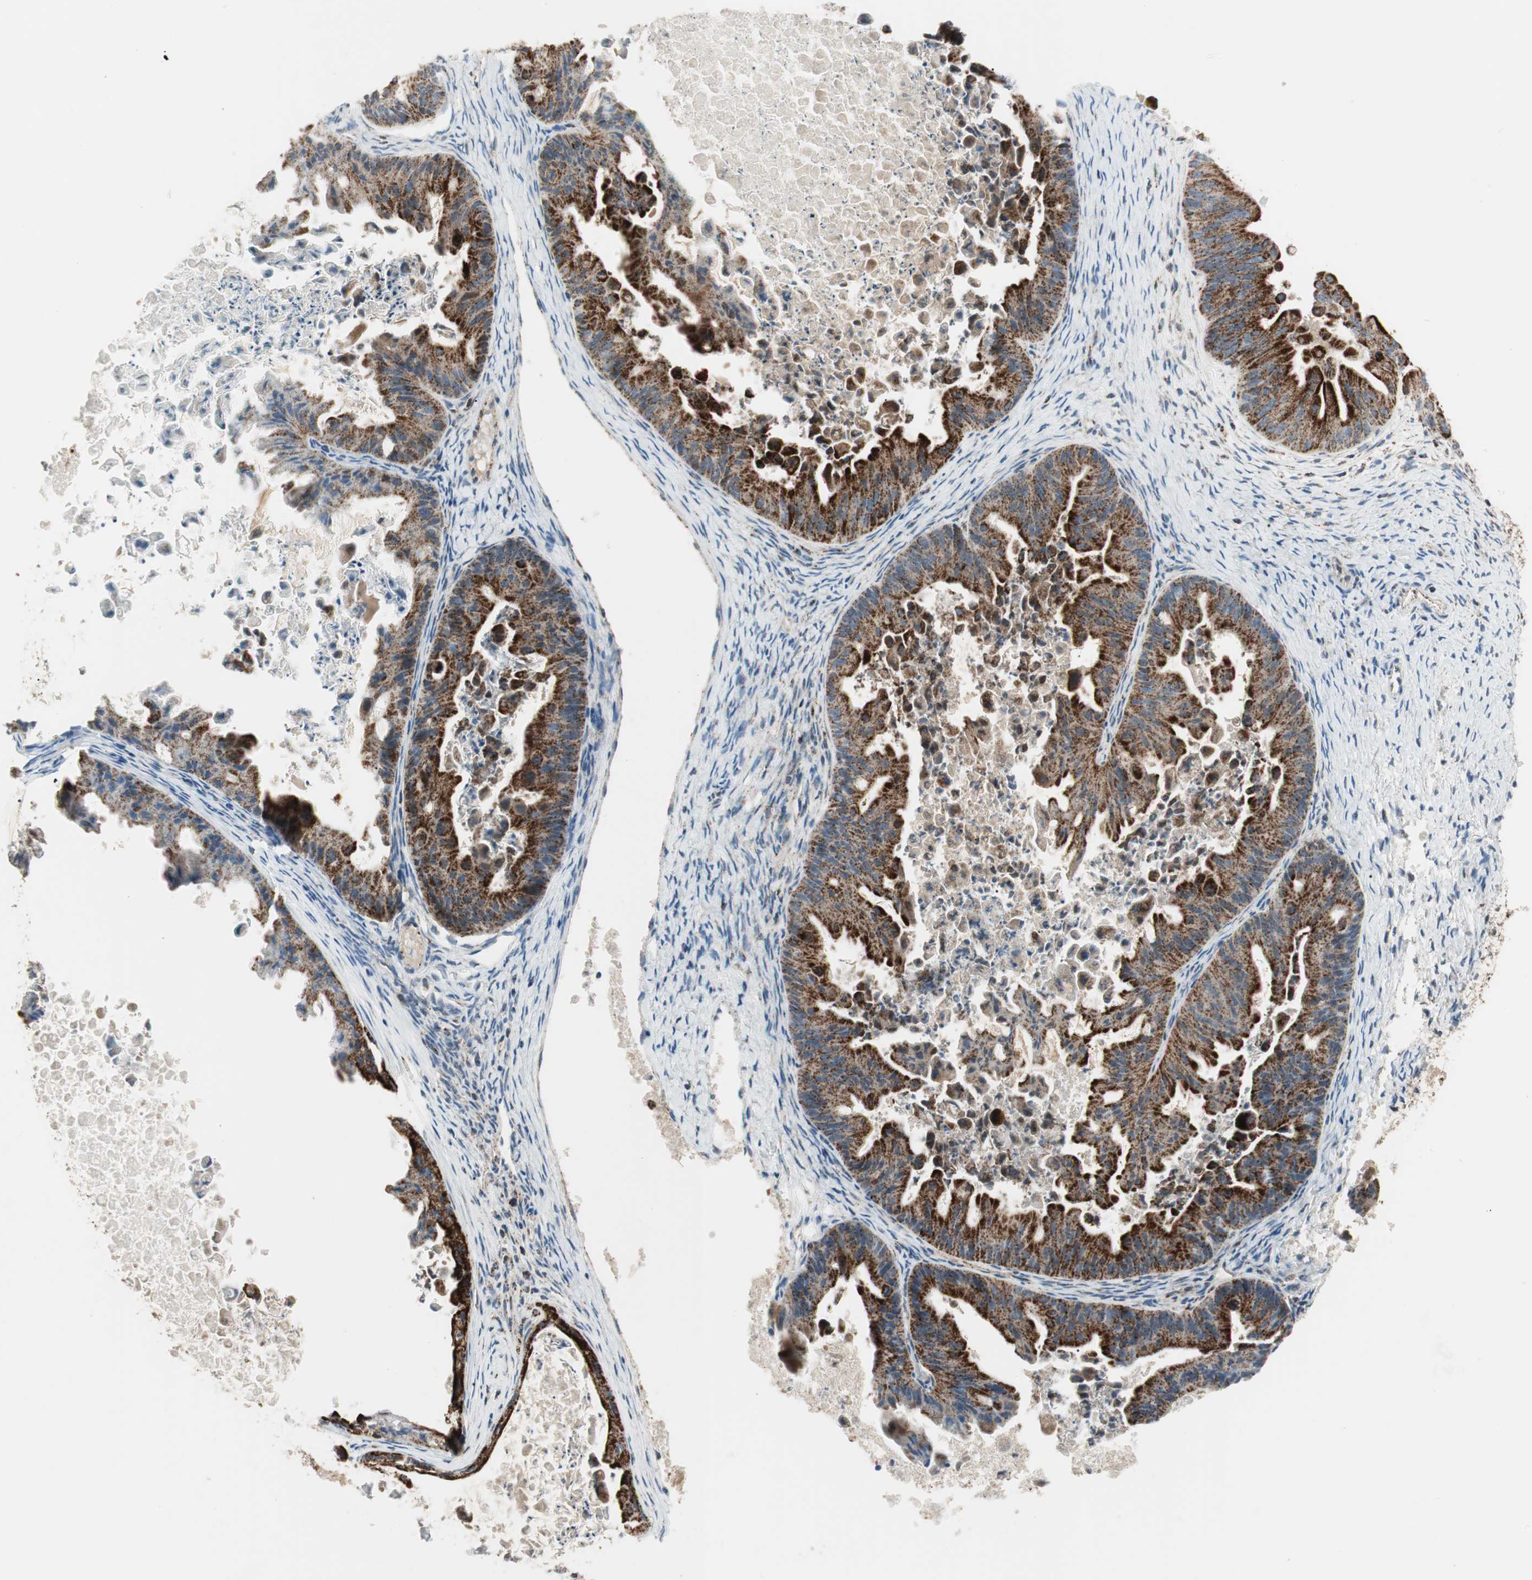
{"staining": {"intensity": "strong", "quantity": ">75%", "location": "cytoplasmic/membranous"}, "tissue": "ovarian cancer", "cell_type": "Tumor cells", "image_type": "cancer", "snomed": [{"axis": "morphology", "description": "Cystadenocarcinoma, mucinous, NOS"}, {"axis": "topography", "description": "Ovary"}], "caption": "The immunohistochemical stain highlights strong cytoplasmic/membranous positivity in tumor cells of ovarian cancer tissue.", "gene": "ME2", "patient": {"sex": "female", "age": 37}}